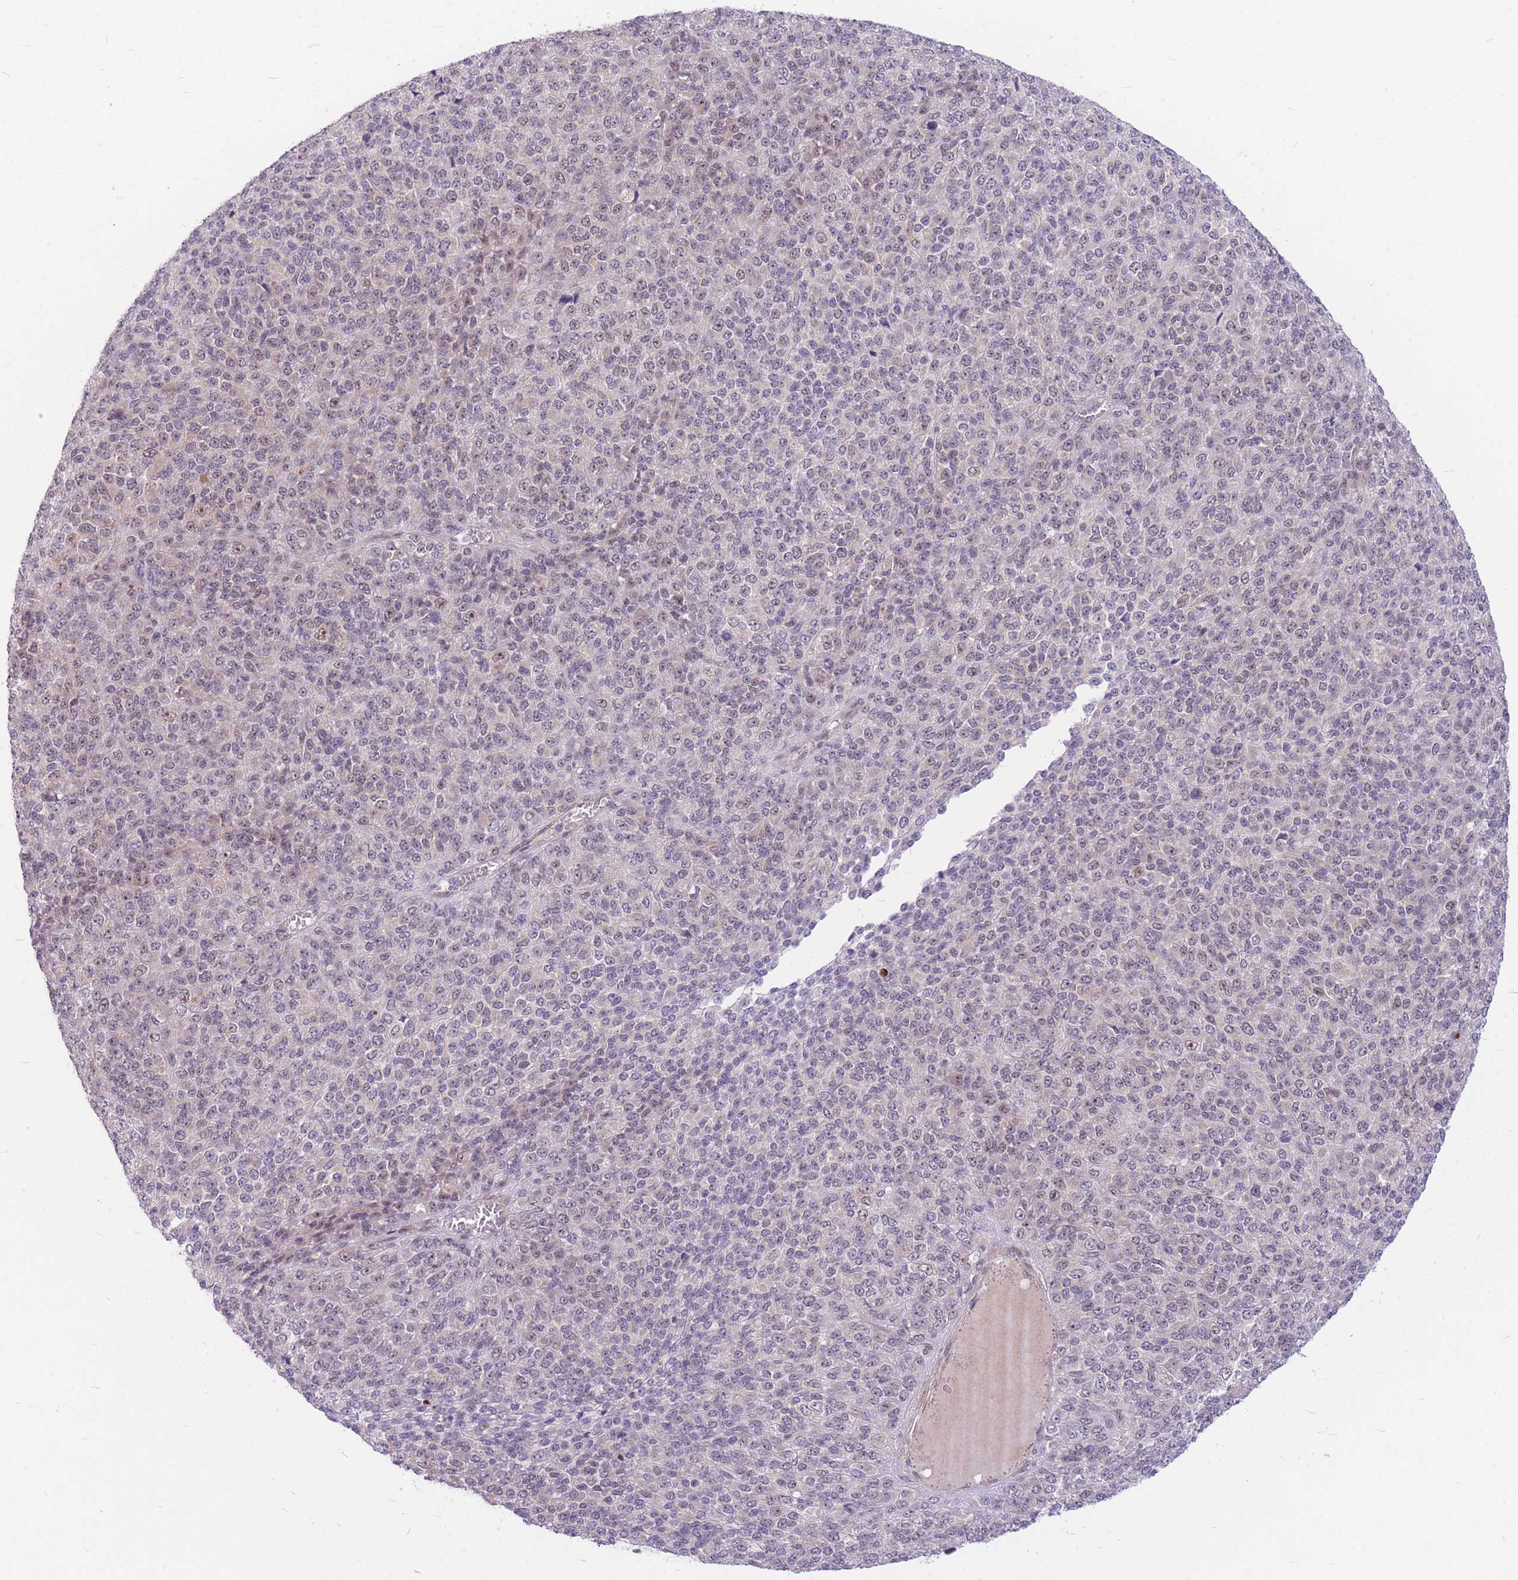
{"staining": {"intensity": "weak", "quantity": "25%-75%", "location": "nuclear"}, "tissue": "melanoma", "cell_type": "Tumor cells", "image_type": "cancer", "snomed": [{"axis": "morphology", "description": "Malignant melanoma, Metastatic site"}, {"axis": "topography", "description": "Brain"}], "caption": "Malignant melanoma (metastatic site) was stained to show a protein in brown. There is low levels of weak nuclear staining in approximately 25%-75% of tumor cells.", "gene": "ERCC2", "patient": {"sex": "female", "age": 56}}